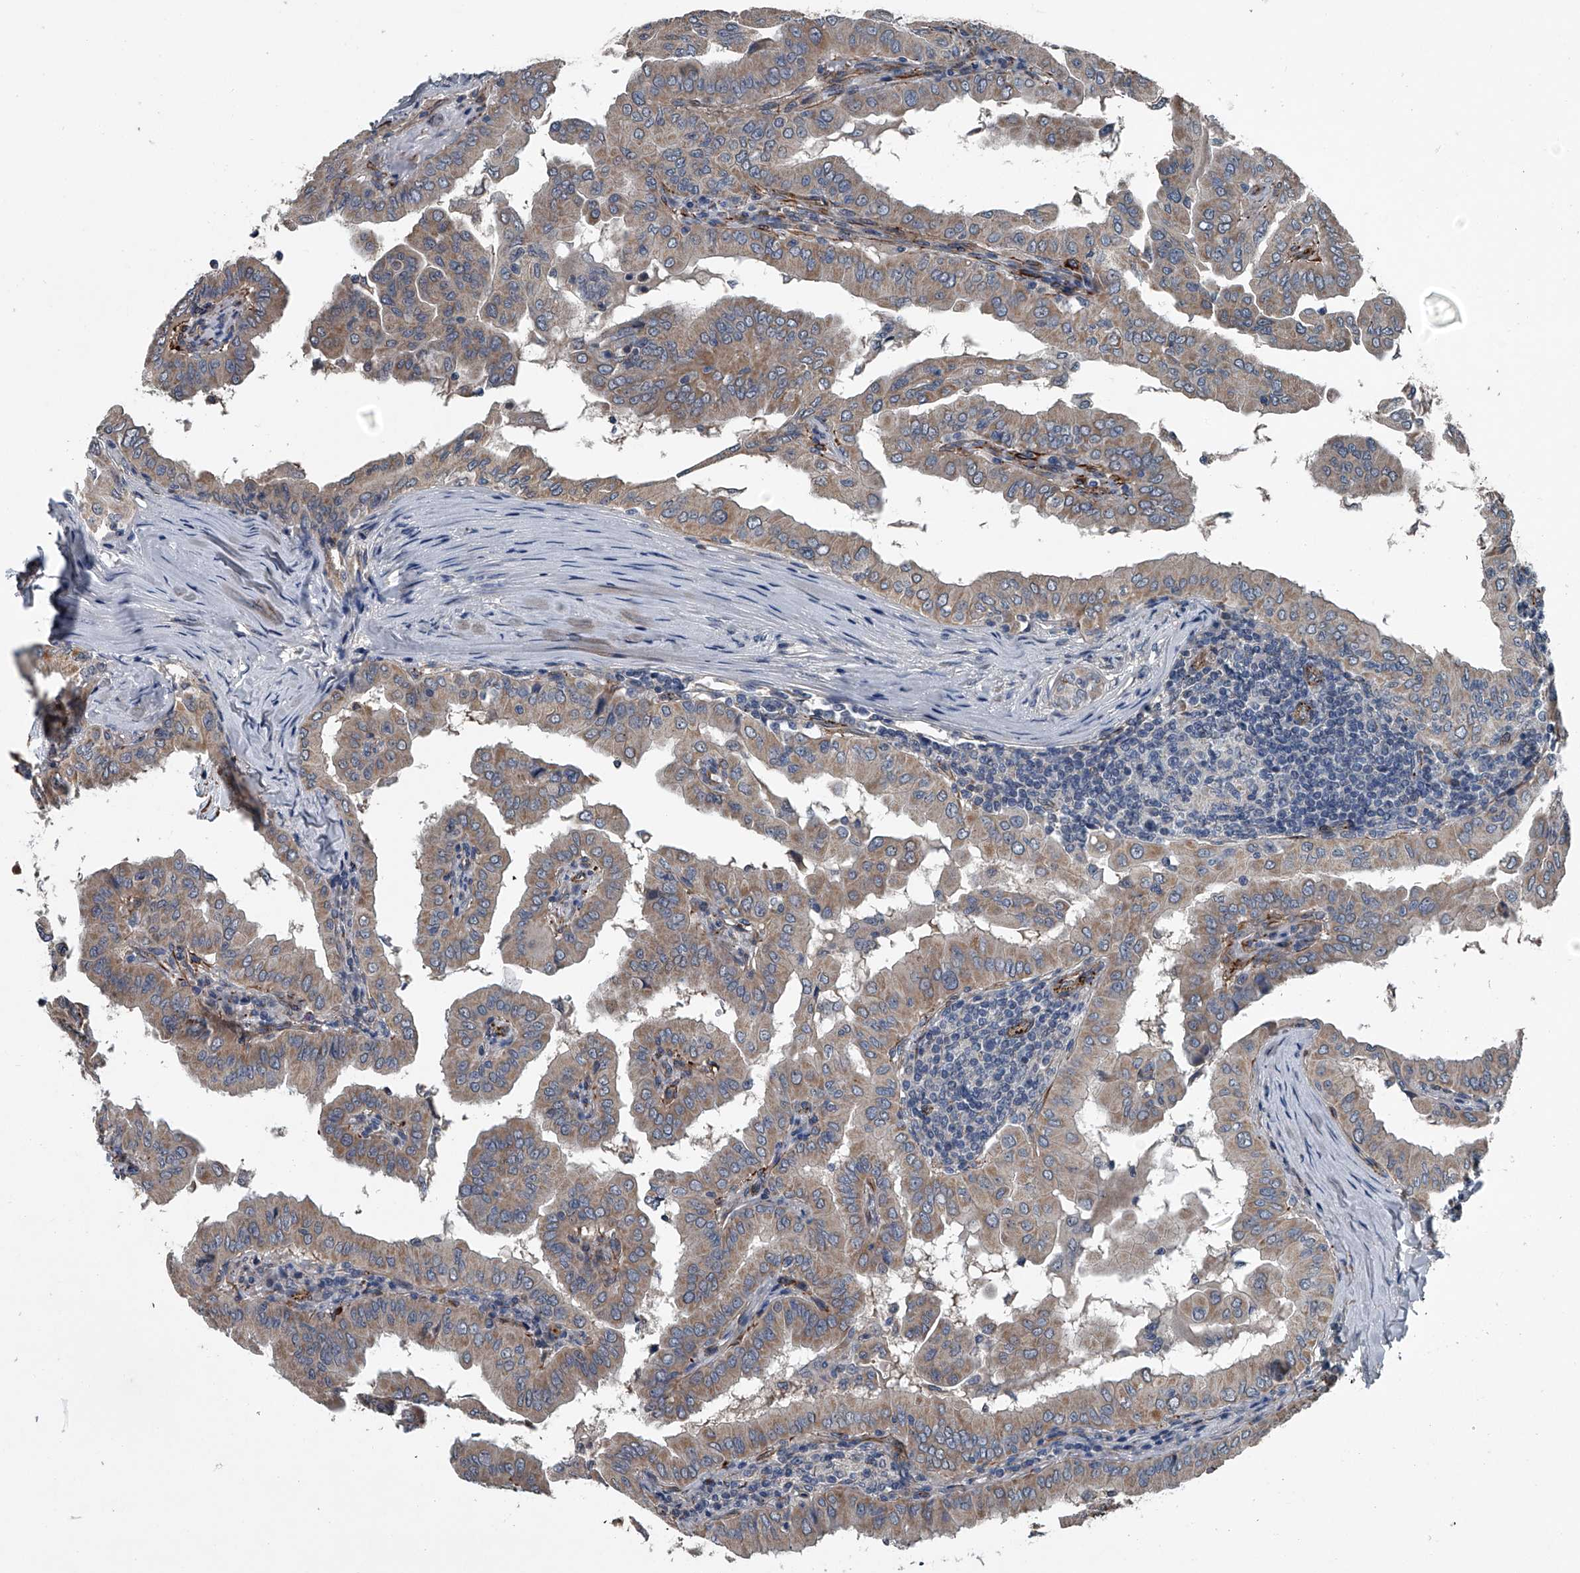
{"staining": {"intensity": "weak", "quantity": ">75%", "location": "cytoplasmic/membranous"}, "tissue": "thyroid cancer", "cell_type": "Tumor cells", "image_type": "cancer", "snomed": [{"axis": "morphology", "description": "Papillary adenocarcinoma, NOS"}, {"axis": "topography", "description": "Thyroid gland"}], "caption": "Immunohistochemical staining of thyroid papillary adenocarcinoma demonstrates low levels of weak cytoplasmic/membranous expression in approximately >75% of tumor cells.", "gene": "LDLRAD2", "patient": {"sex": "male", "age": 33}}